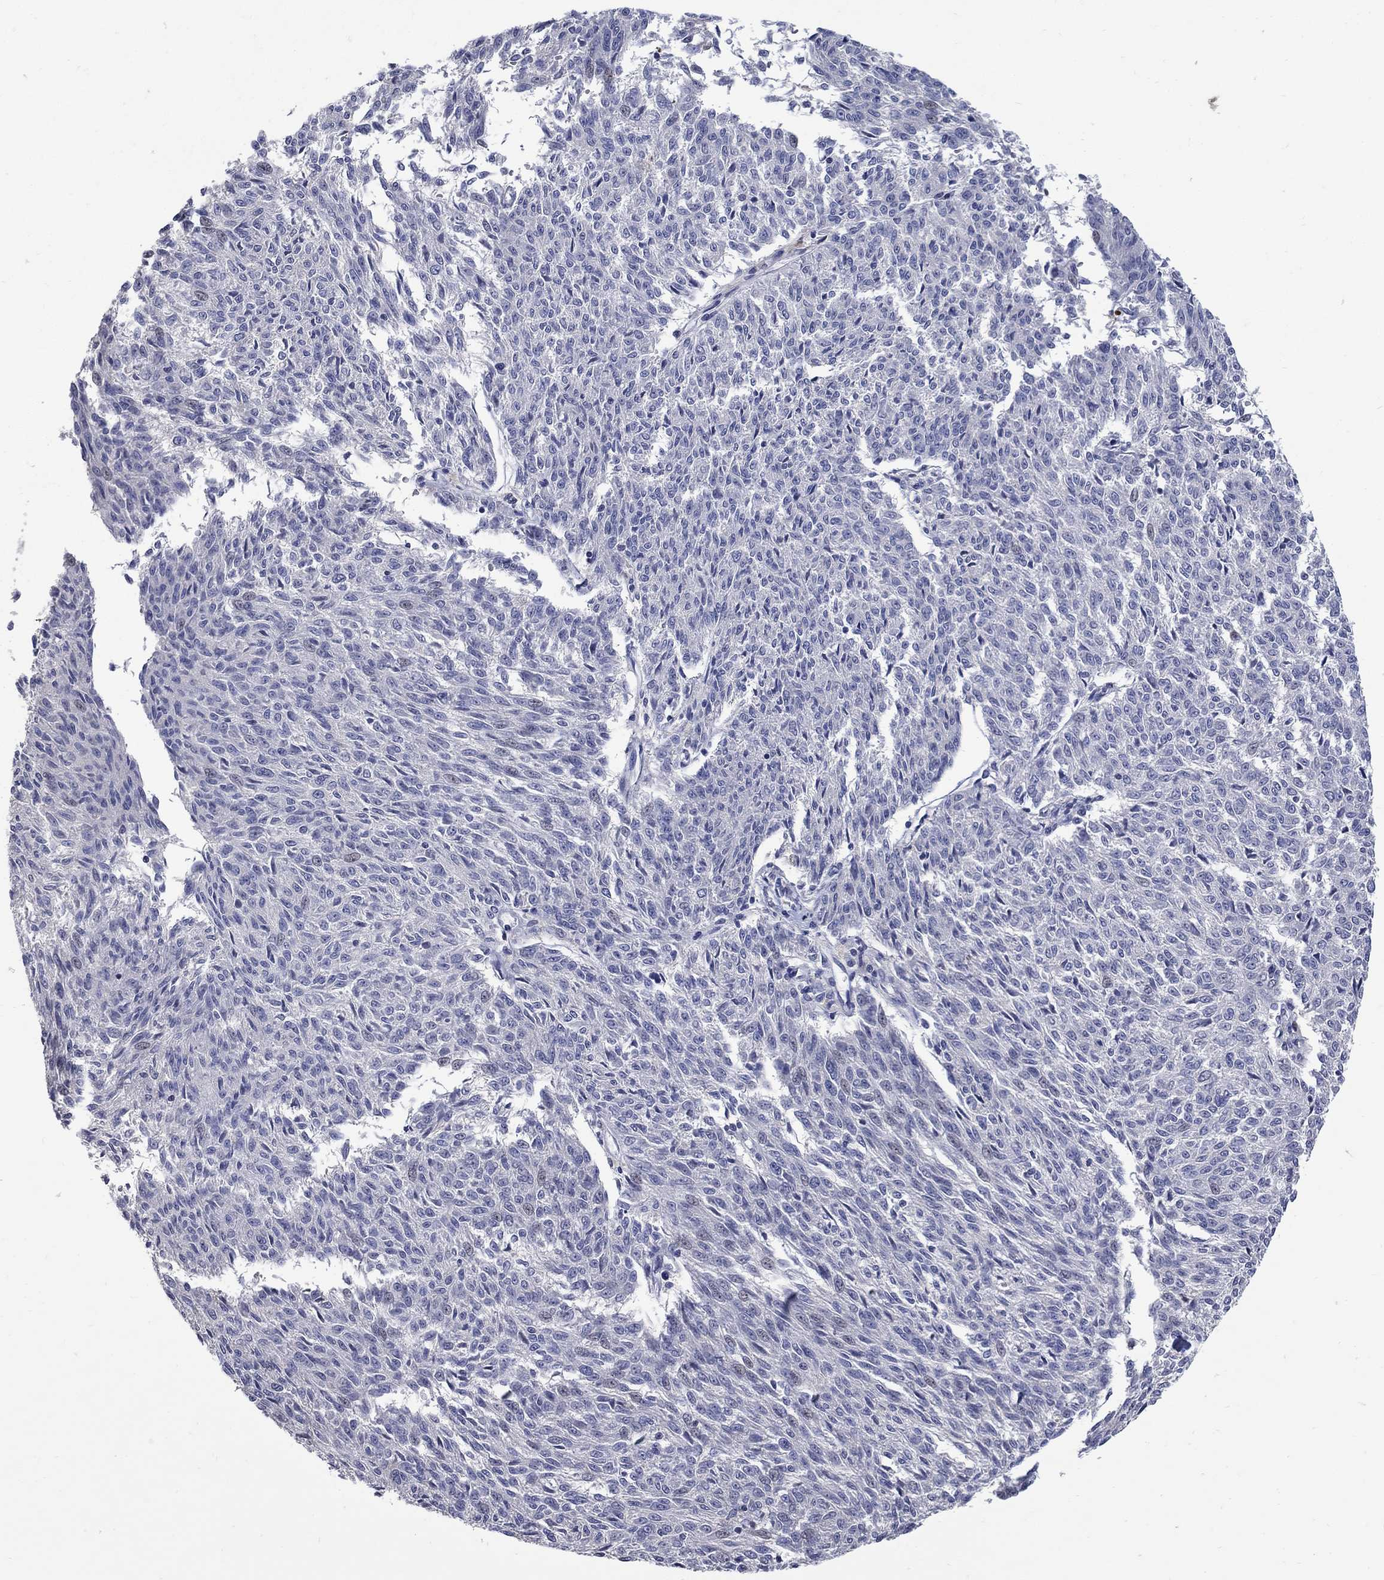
{"staining": {"intensity": "negative", "quantity": "none", "location": "none"}, "tissue": "melanoma", "cell_type": "Tumor cells", "image_type": "cancer", "snomed": [{"axis": "morphology", "description": "Malignant melanoma, NOS"}, {"axis": "topography", "description": "Skin"}], "caption": "There is no significant positivity in tumor cells of melanoma.", "gene": "CETN1", "patient": {"sex": "female", "age": 72}}